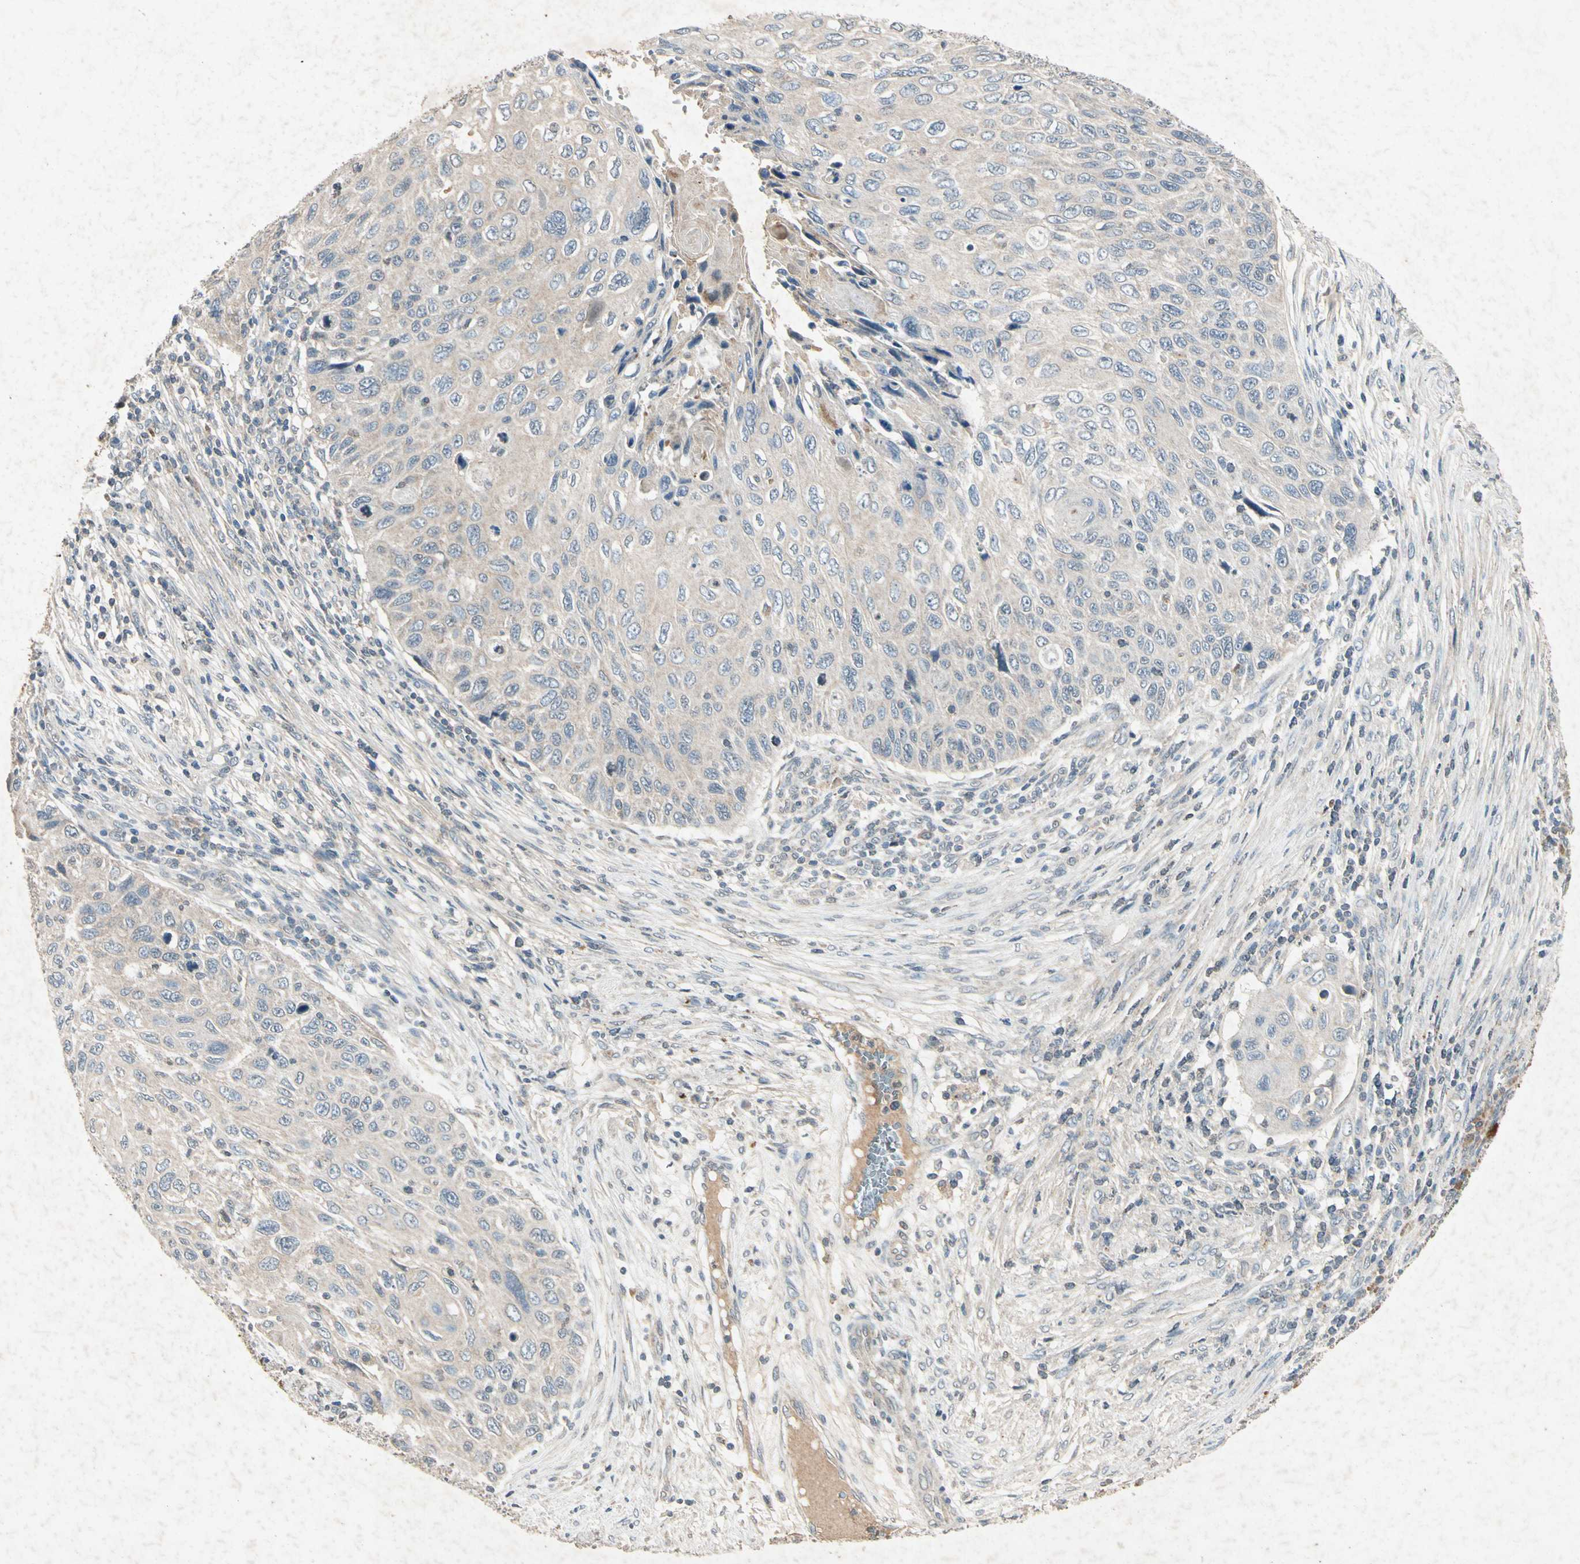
{"staining": {"intensity": "weak", "quantity": "25%-75%", "location": "cytoplasmic/membranous"}, "tissue": "cervical cancer", "cell_type": "Tumor cells", "image_type": "cancer", "snomed": [{"axis": "morphology", "description": "Squamous cell carcinoma, NOS"}, {"axis": "topography", "description": "Cervix"}], "caption": "Protein expression by IHC displays weak cytoplasmic/membranous positivity in about 25%-75% of tumor cells in cervical squamous cell carcinoma.", "gene": "GPLD1", "patient": {"sex": "female", "age": 70}}